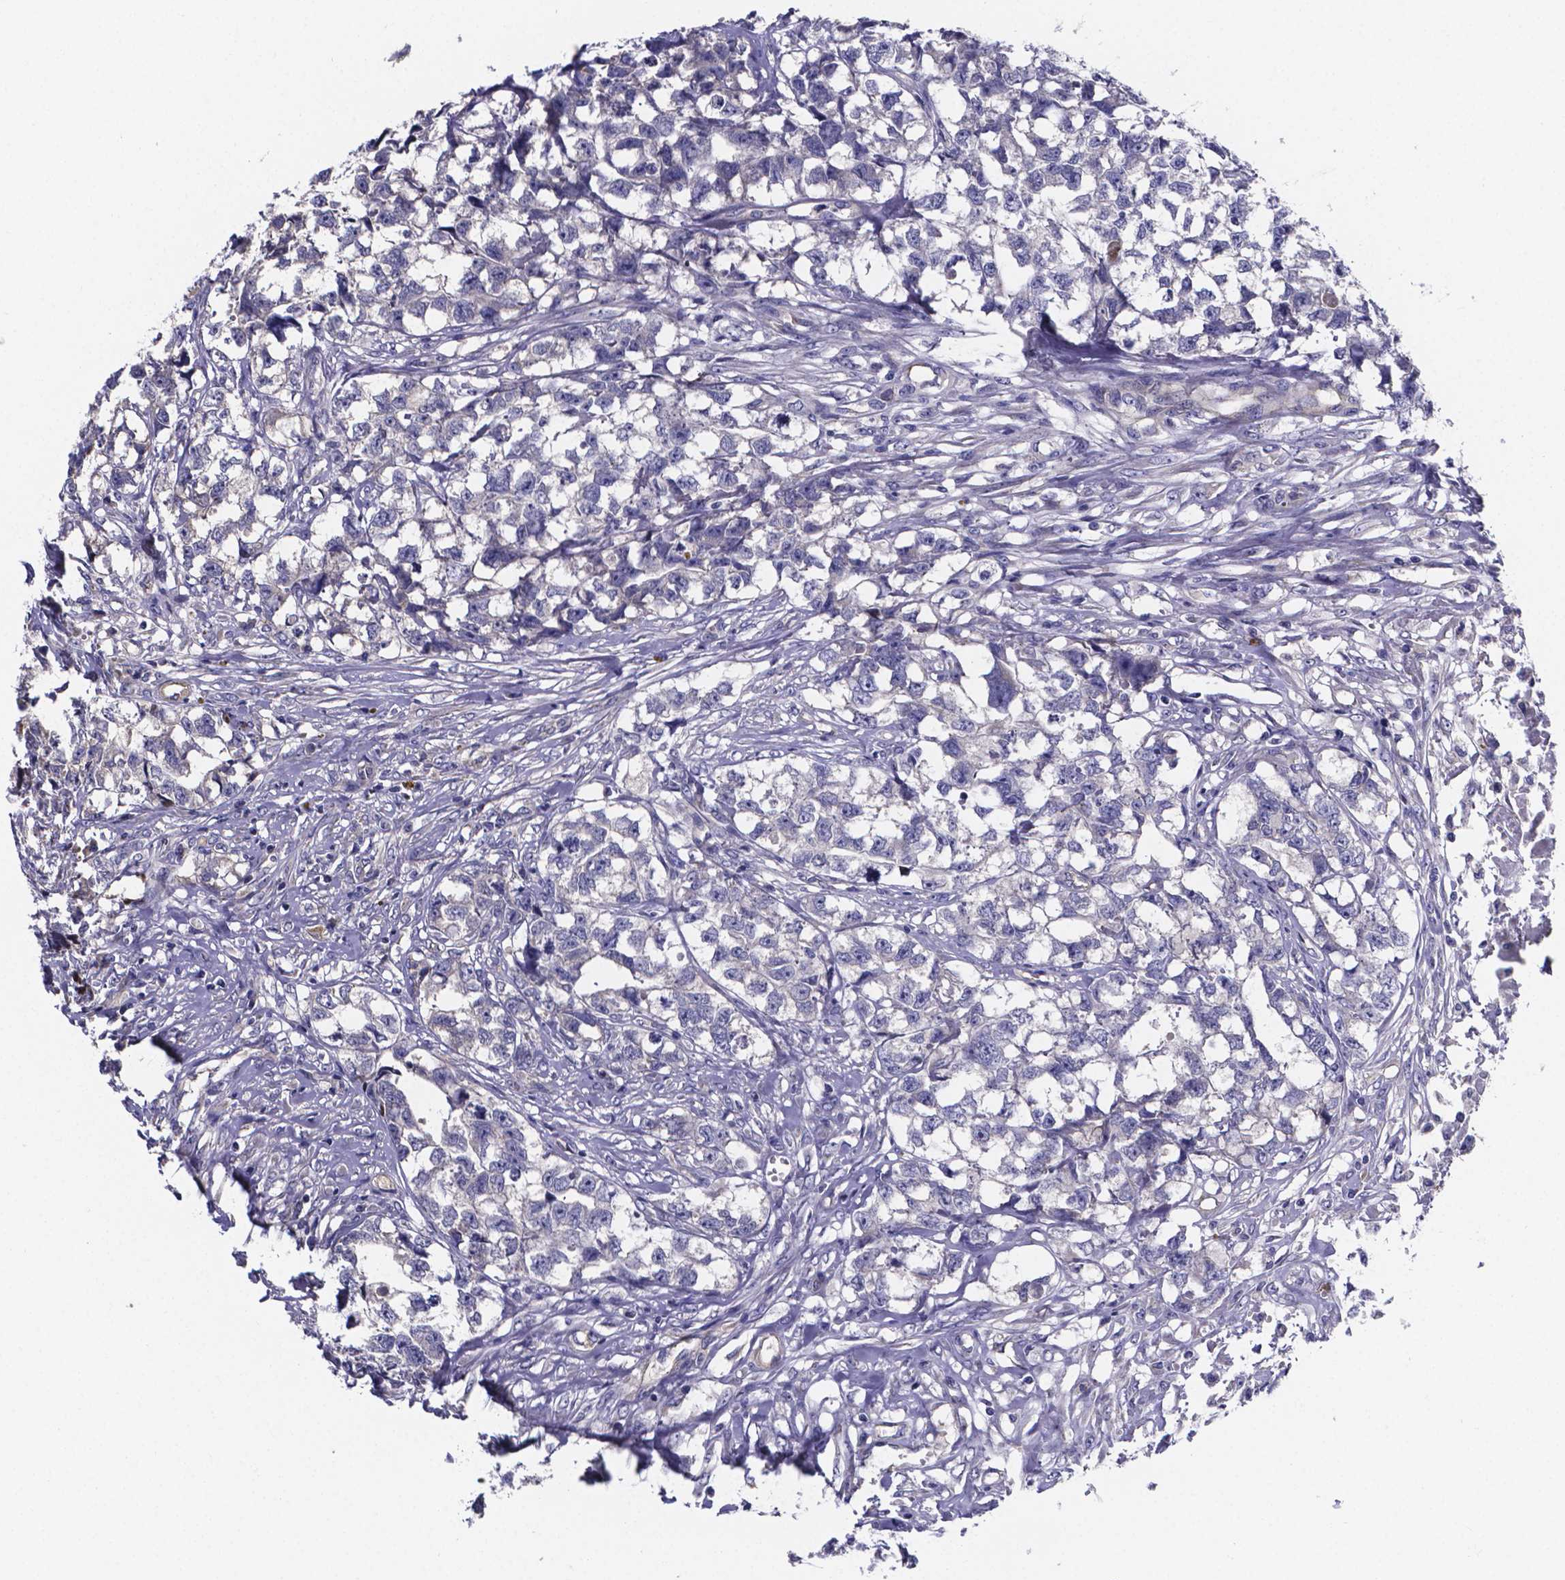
{"staining": {"intensity": "negative", "quantity": "none", "location": "none"}, "tissue": "testis cancer", "cell_type": "Tumor cells", "image_type": "cancer", "snomed": [{"axis": "morphology", "description": "Carcinoma, Embryonal, NOS"}, {"axis": "morphology", "description": "Teratoma, malignant, NOS"}, {"axis": "topography", "description": "Testis"}], "caption": "Human malignant teratoma (testis) stained for a protein using immunohistochemistry reveals no expression in tumor cells.", "gene": "SFRP4", "patient": {"sex": "male", "age": 44}}